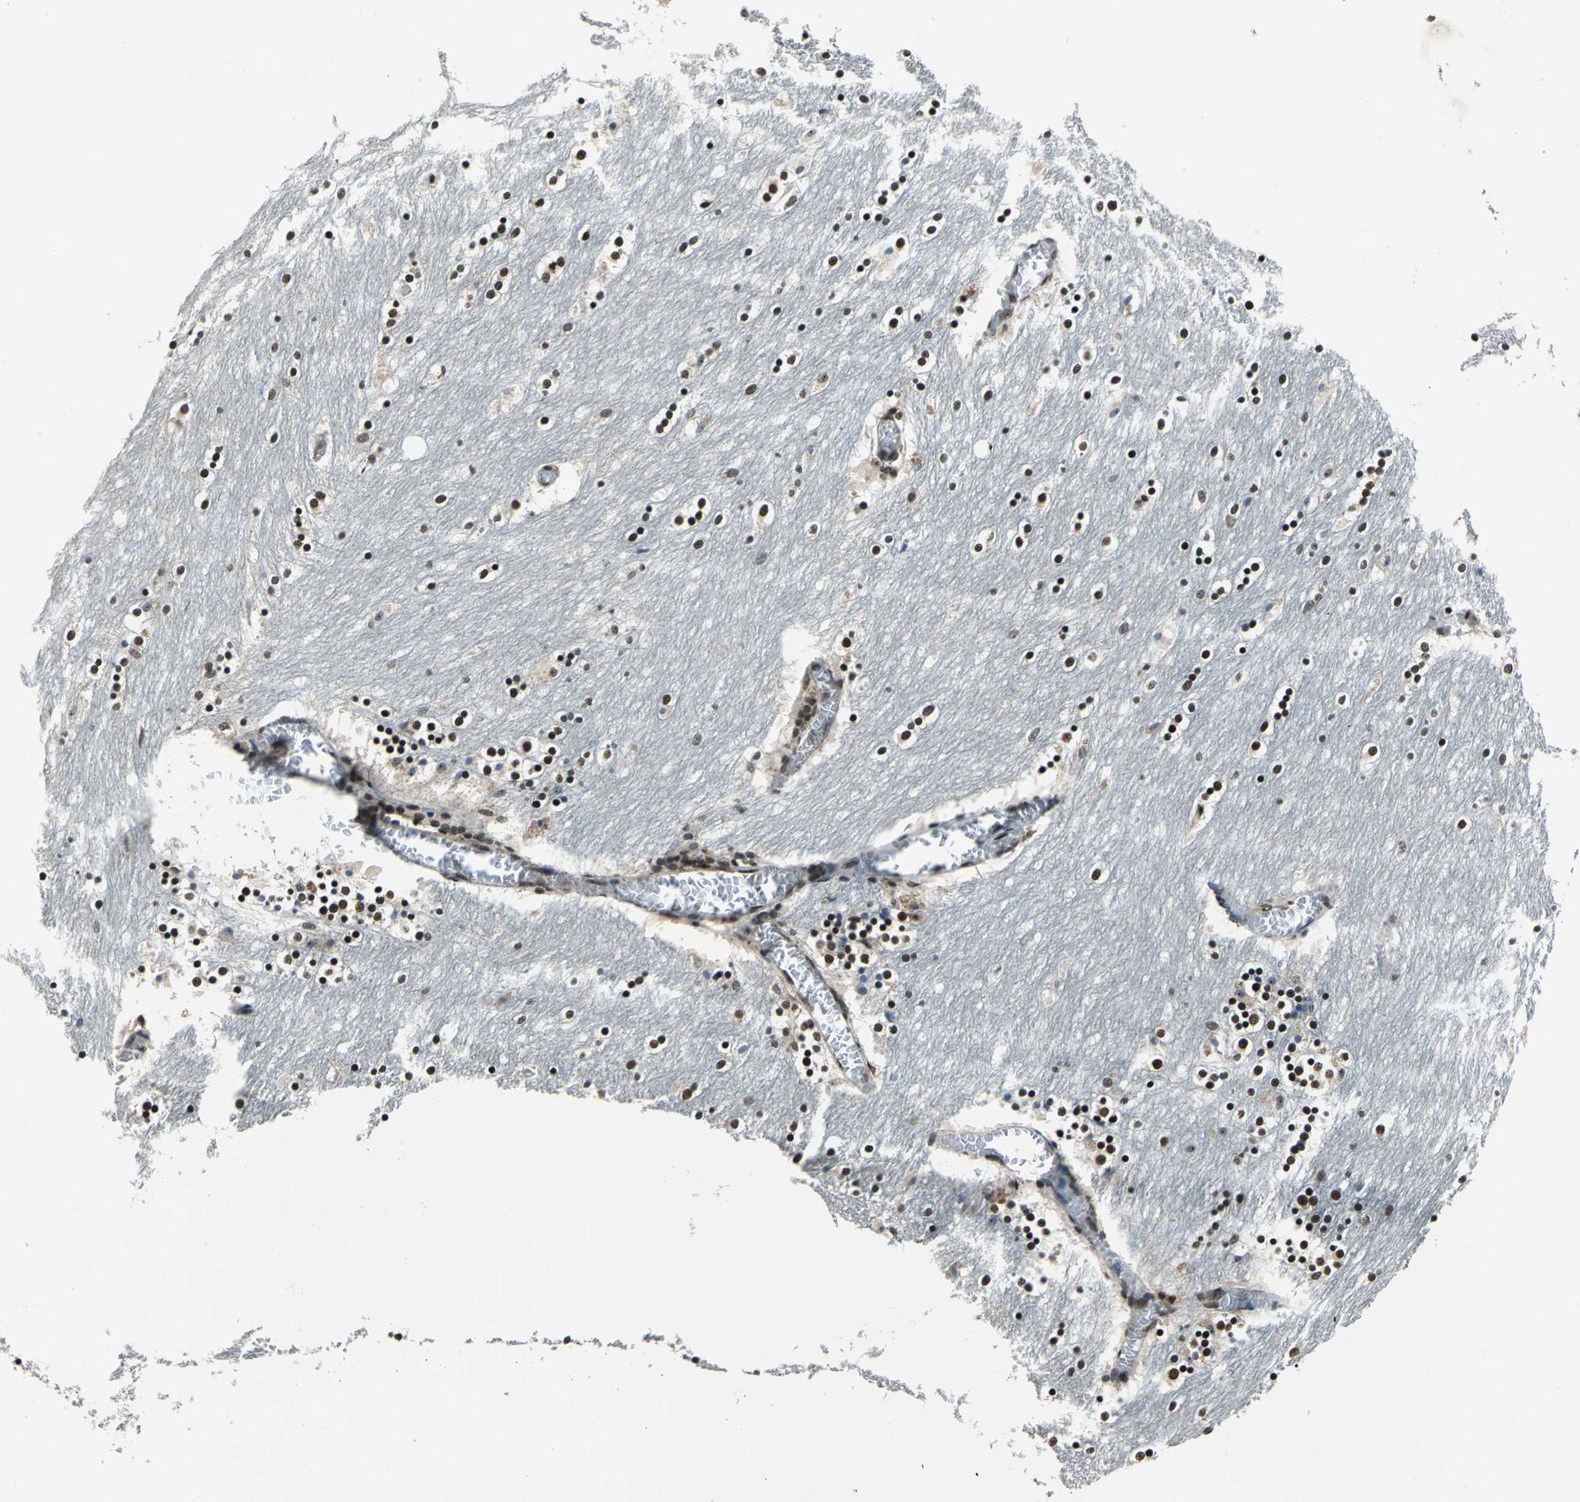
{"staining": {"intensity": "weak", "quantity": "<25%", "location": "nuclear"}, "tissue": "caudate", "cell_type": "Glial cells", "image_type": "normal", "snomed": [{"axis": "morphology", "description": "Normal tissue, NOS"}, {"axis": "topography", "description": "Lateral ventricle wall"}], "caption": "Micrograph shows no protein expression in glial cells of benign caudate.", "gene": "BCLAF1", "patient": {"sex": "female", "age": 54}}